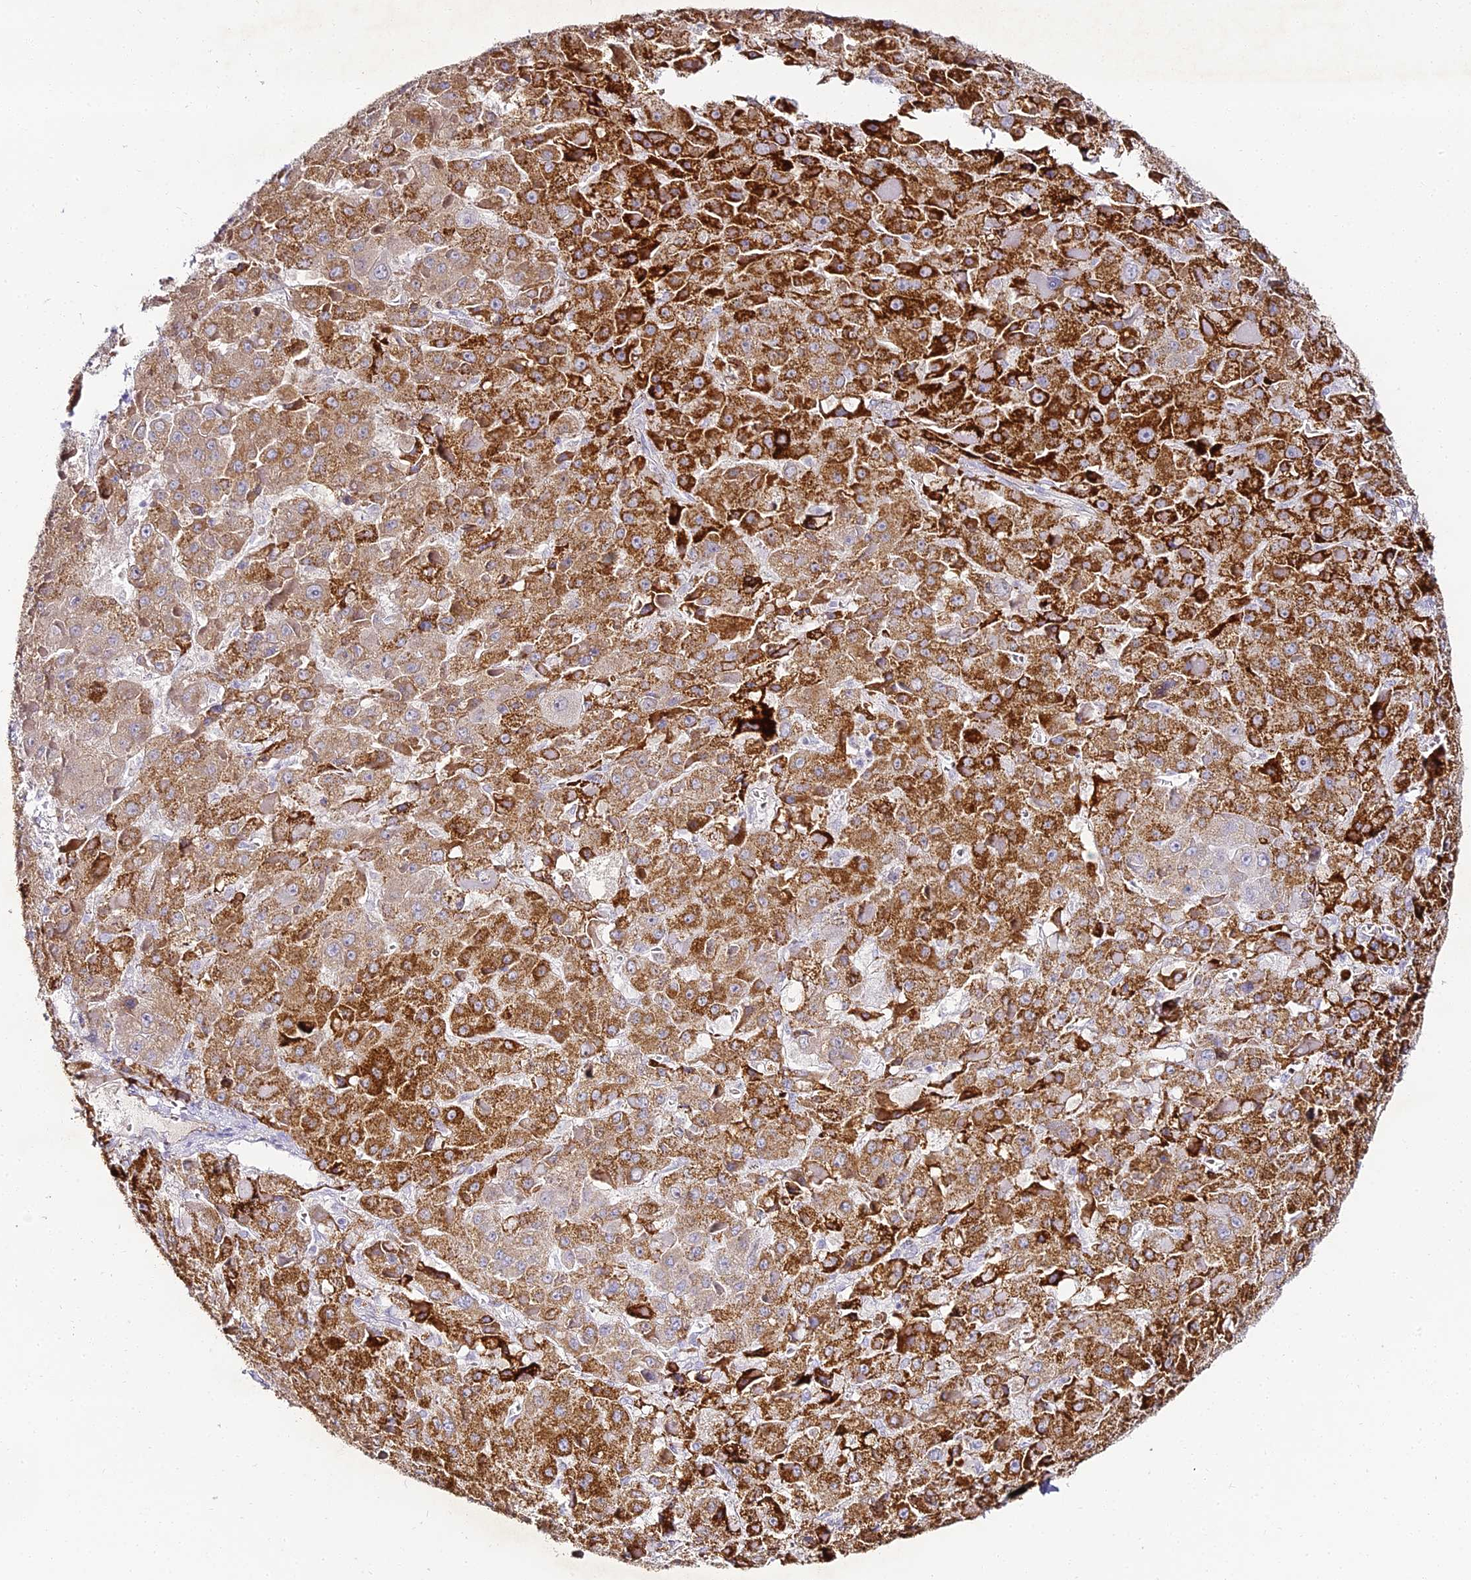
{"staining": {"intensity": "strong", "quantity": ">75%", "location": "cytoplasmic/membranous"}, "tissue": "liver cancer", "cell_type": "Tumor cells", "image_type": "cancer", "snomed": [{"axis": "morphology", "description": "Carcinoma, Hepatocellular, NOS"}, {"axis": "topography", "description": "Liver"}], "caption": "A brown stain shows strong cytoplasmic/membranous positivity of a protein in liver hepatocellular carcinoma tumor cells.", "gene": "ALPG", "patient": {"sex": "female", "age": 73}}